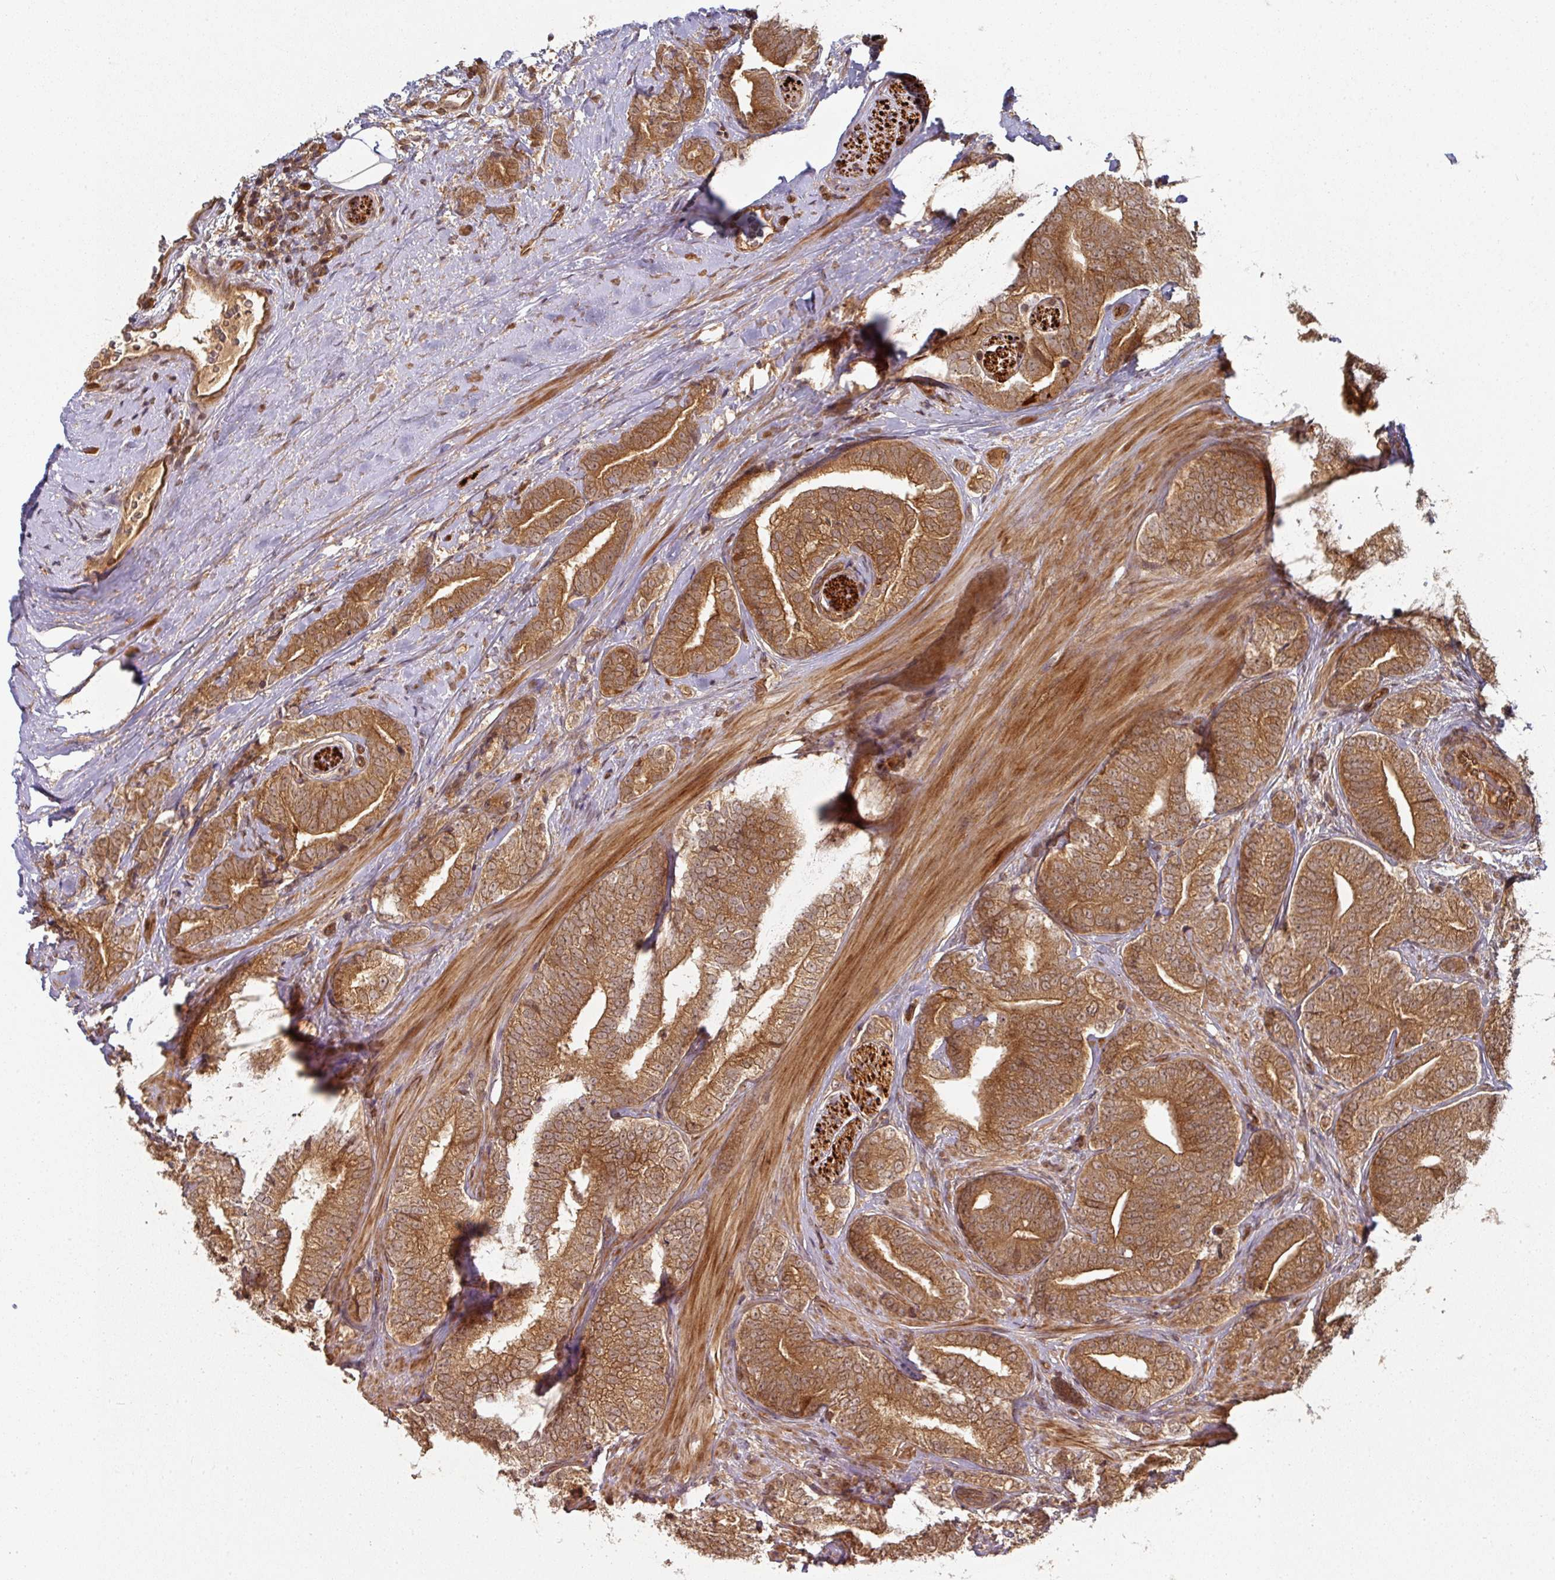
{"staining": {"intensity": "moderate", "quantity": ">75%", "location": "cytoplasmic/membranous"}, "tissue": "prostate cancer", "cell_type": "Tumor cells", "image_type": "cancer", "snomed": [{"axis": "morphology", "description": "Adenocarcinoma, High grade"}, {"axis": "topography", "description": "Prostate"}], "caption": "High-magnification brightfield microscopy of prostate cancer stained with DAB (brown) and counterstained with hematoxylin (blue). tumor cells exhibit moderate cytoplasmic/membranous positivity is identified in approximately>75% of cells. The staining was performed using DAB, with brown indicating positive protein expression. Nuclei are stained blue with hematoxylin.", "gene": "EIF4EBP2", "patient": {"sex": "male", "age": 72}}